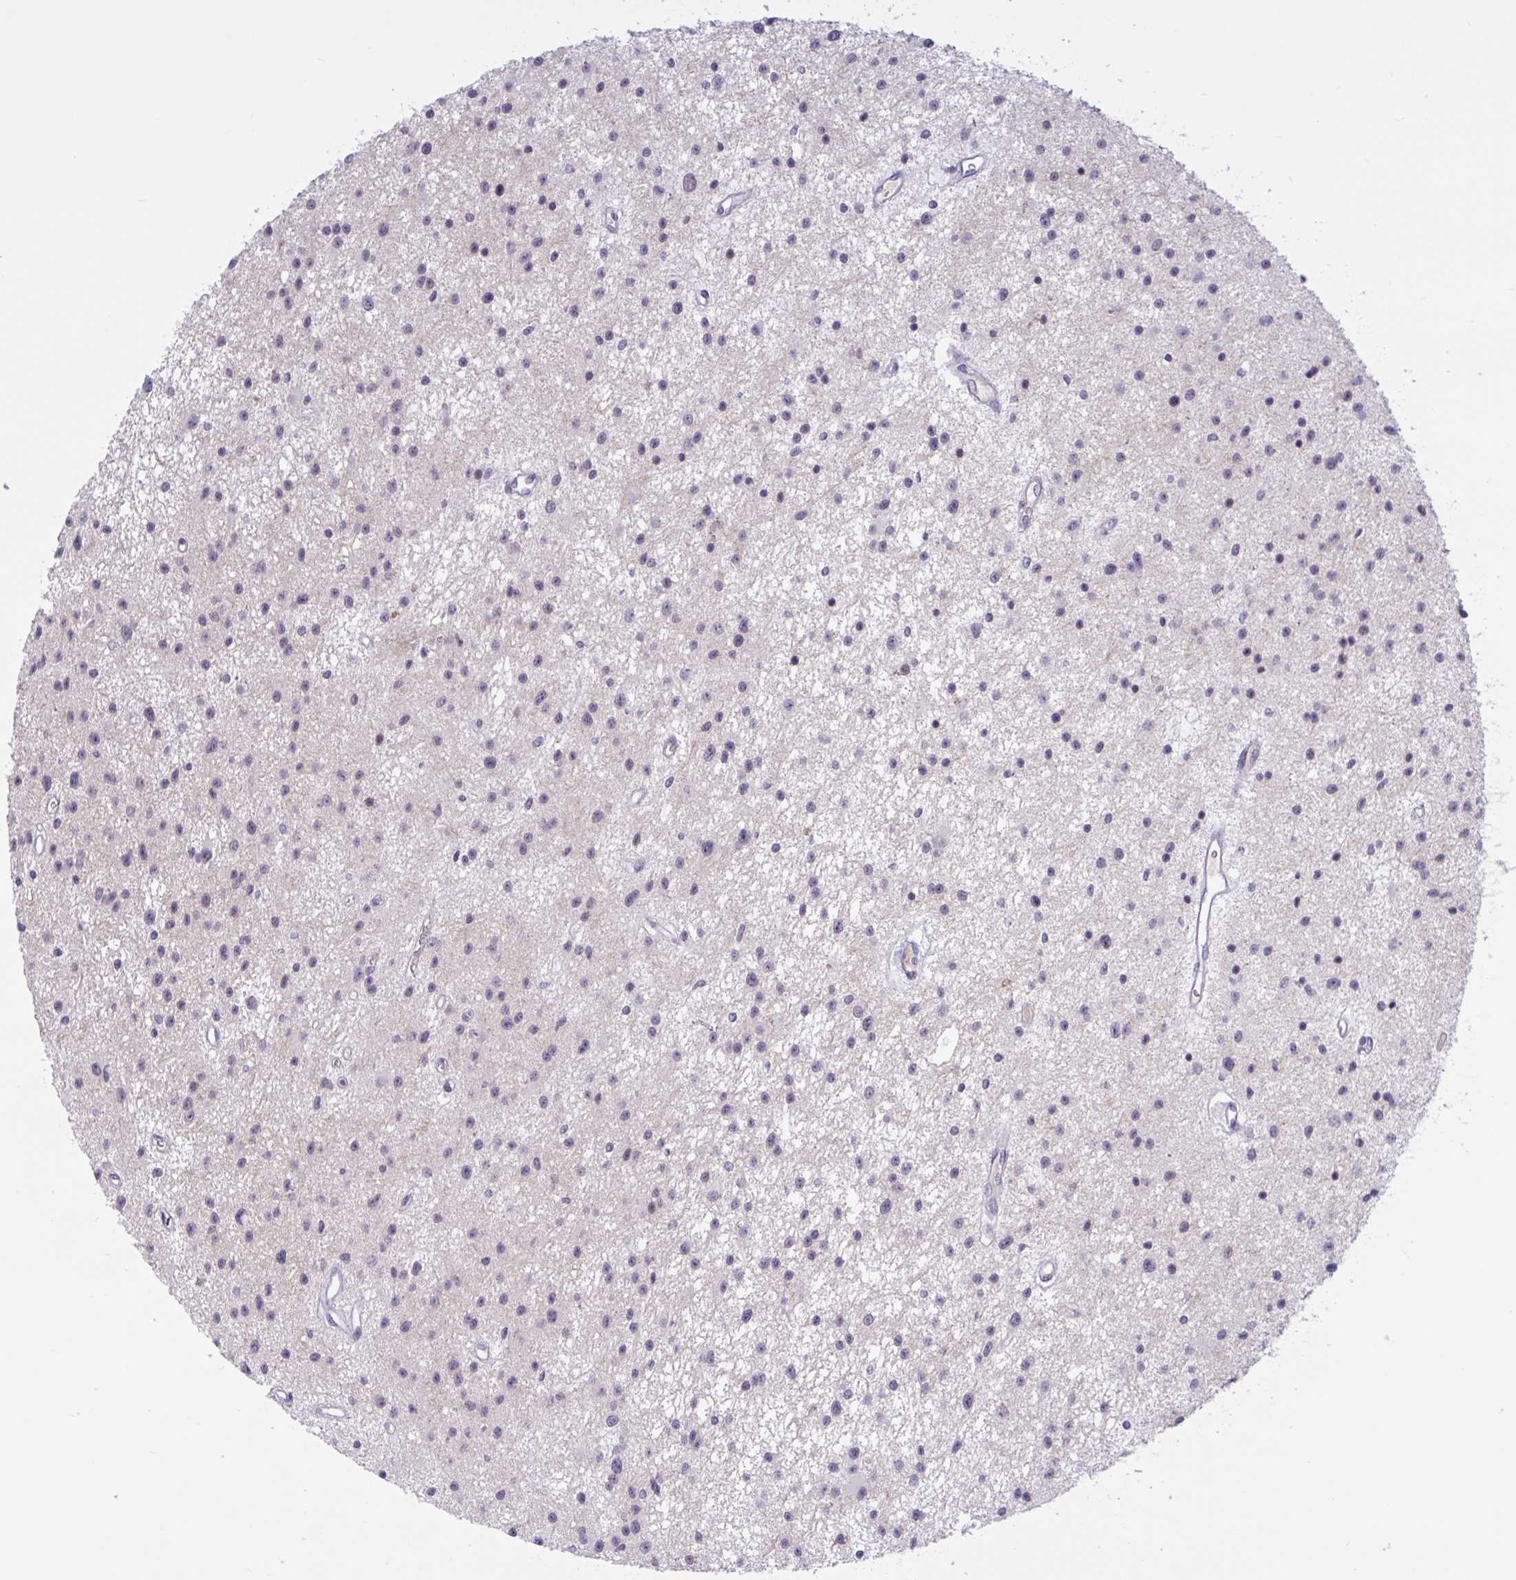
{"staining": {"intensity": "negative", "quantity": "none", "location": "none"}, "tissue": "glioma", "cell_type": "Tumor cells", "image_type": "cancer", "snomed": [{"axis": "morphology", "description": "Glioma, malignant, Low grade"}, {"axis": "topography", "description": "Brain"}], "caption": "The IHC micrograph has no significant staining in tumor cells of malignant low-grade glioma tissue.", "gene": "CNGB3", "patient": {"sex": "male", "age": 43}}